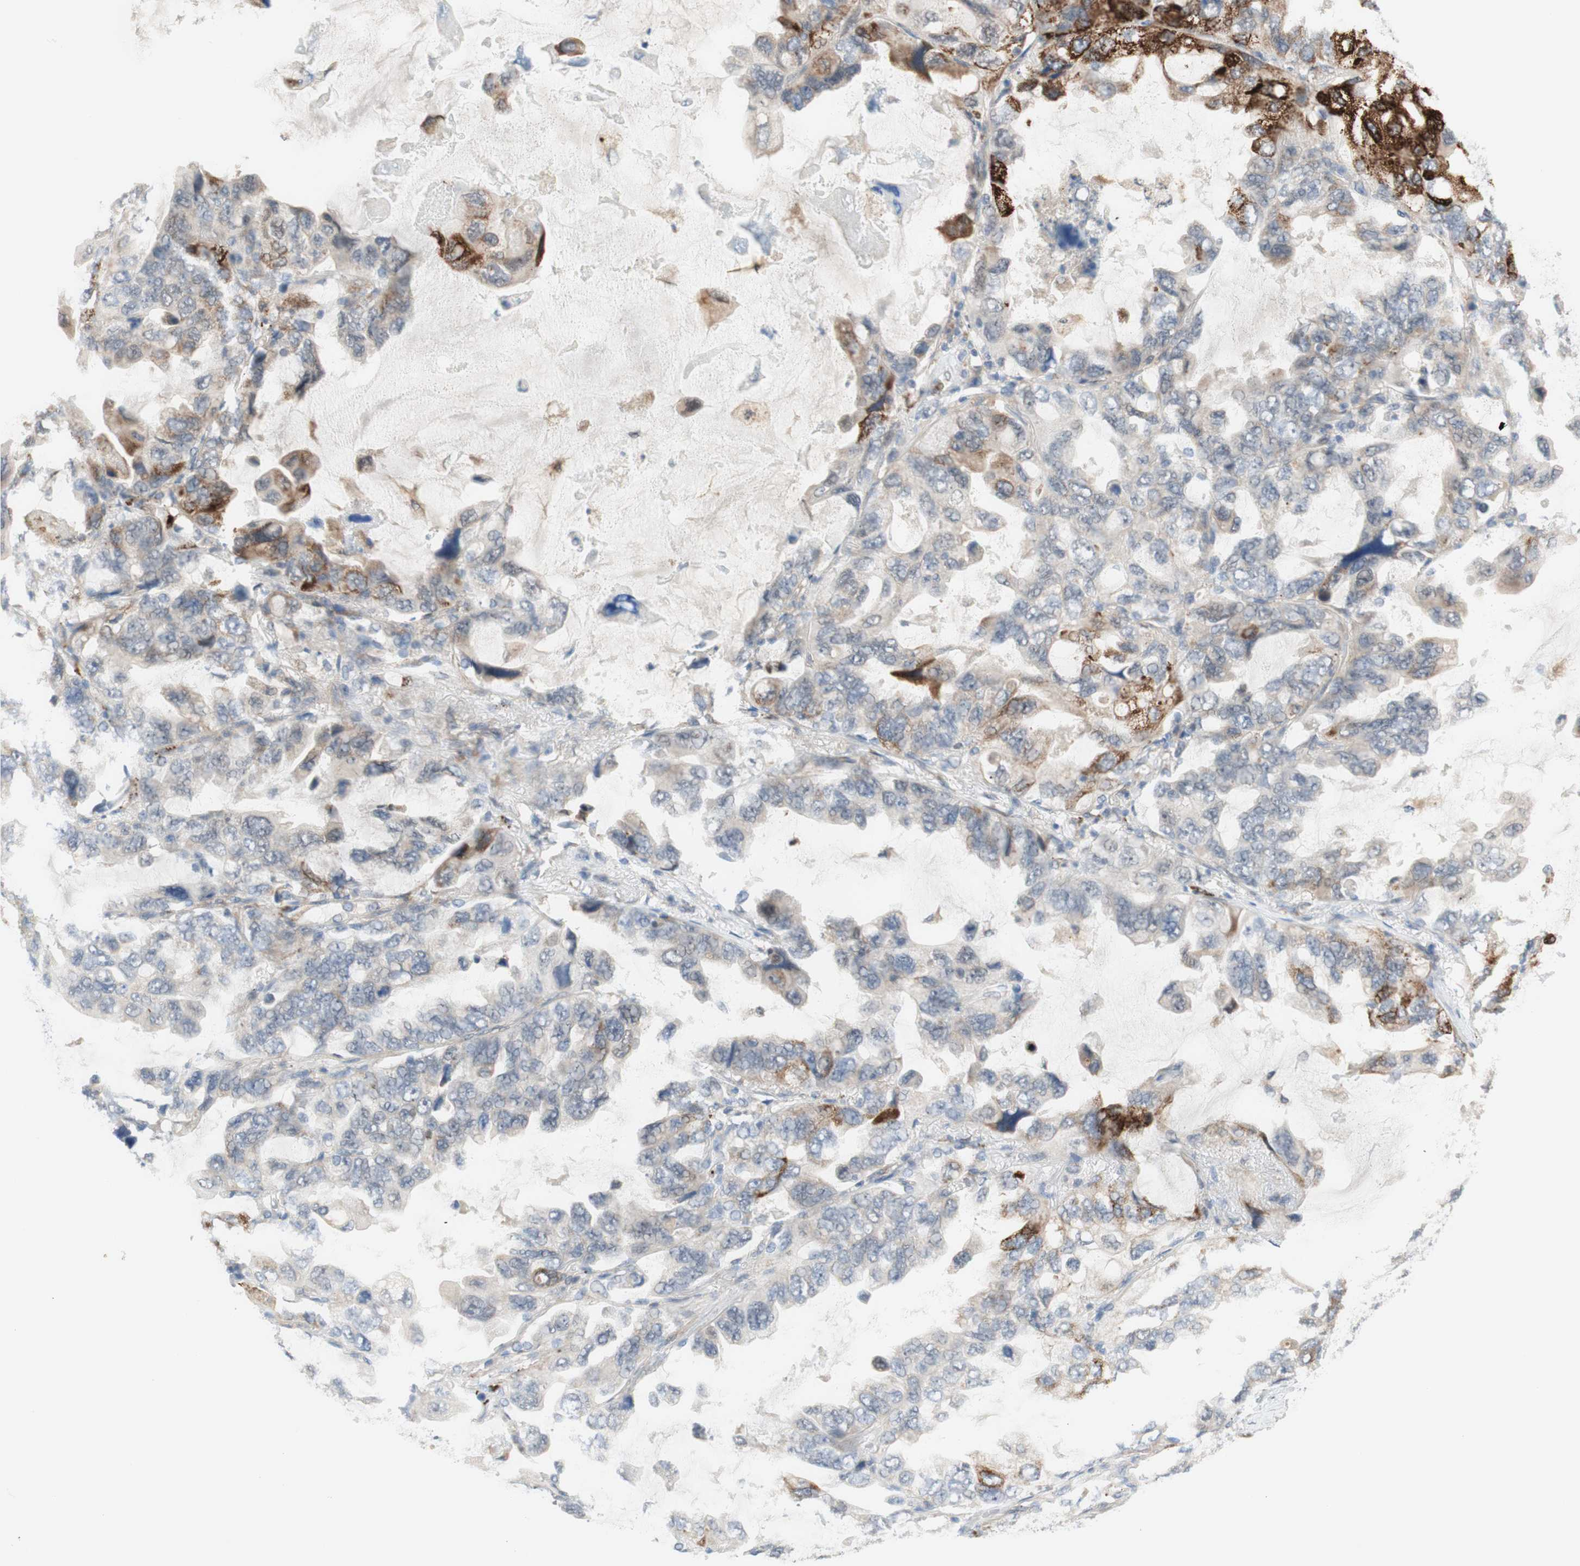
{"staining": {"intensity": "strong", "quantity": "<25%", "location": "cytoplasmic/membranous"}, "tissue": "lung cancer", "cell_type": "Tumor cells", "image_type": "cancer", "snomed": [{"axis": "morphology", "description": "Squamous cell carcinoma, NOS"}, {"axis": "topography", "description": "Lung"}], "caption": "Protein expression analysis of human lung squamous cell carcinoma reveals strong cytoplasmic/membranous staining in approximately <25% of tumor cells.", "gene": "GAPT", "patient": {"sex": "female", "age": 73}}